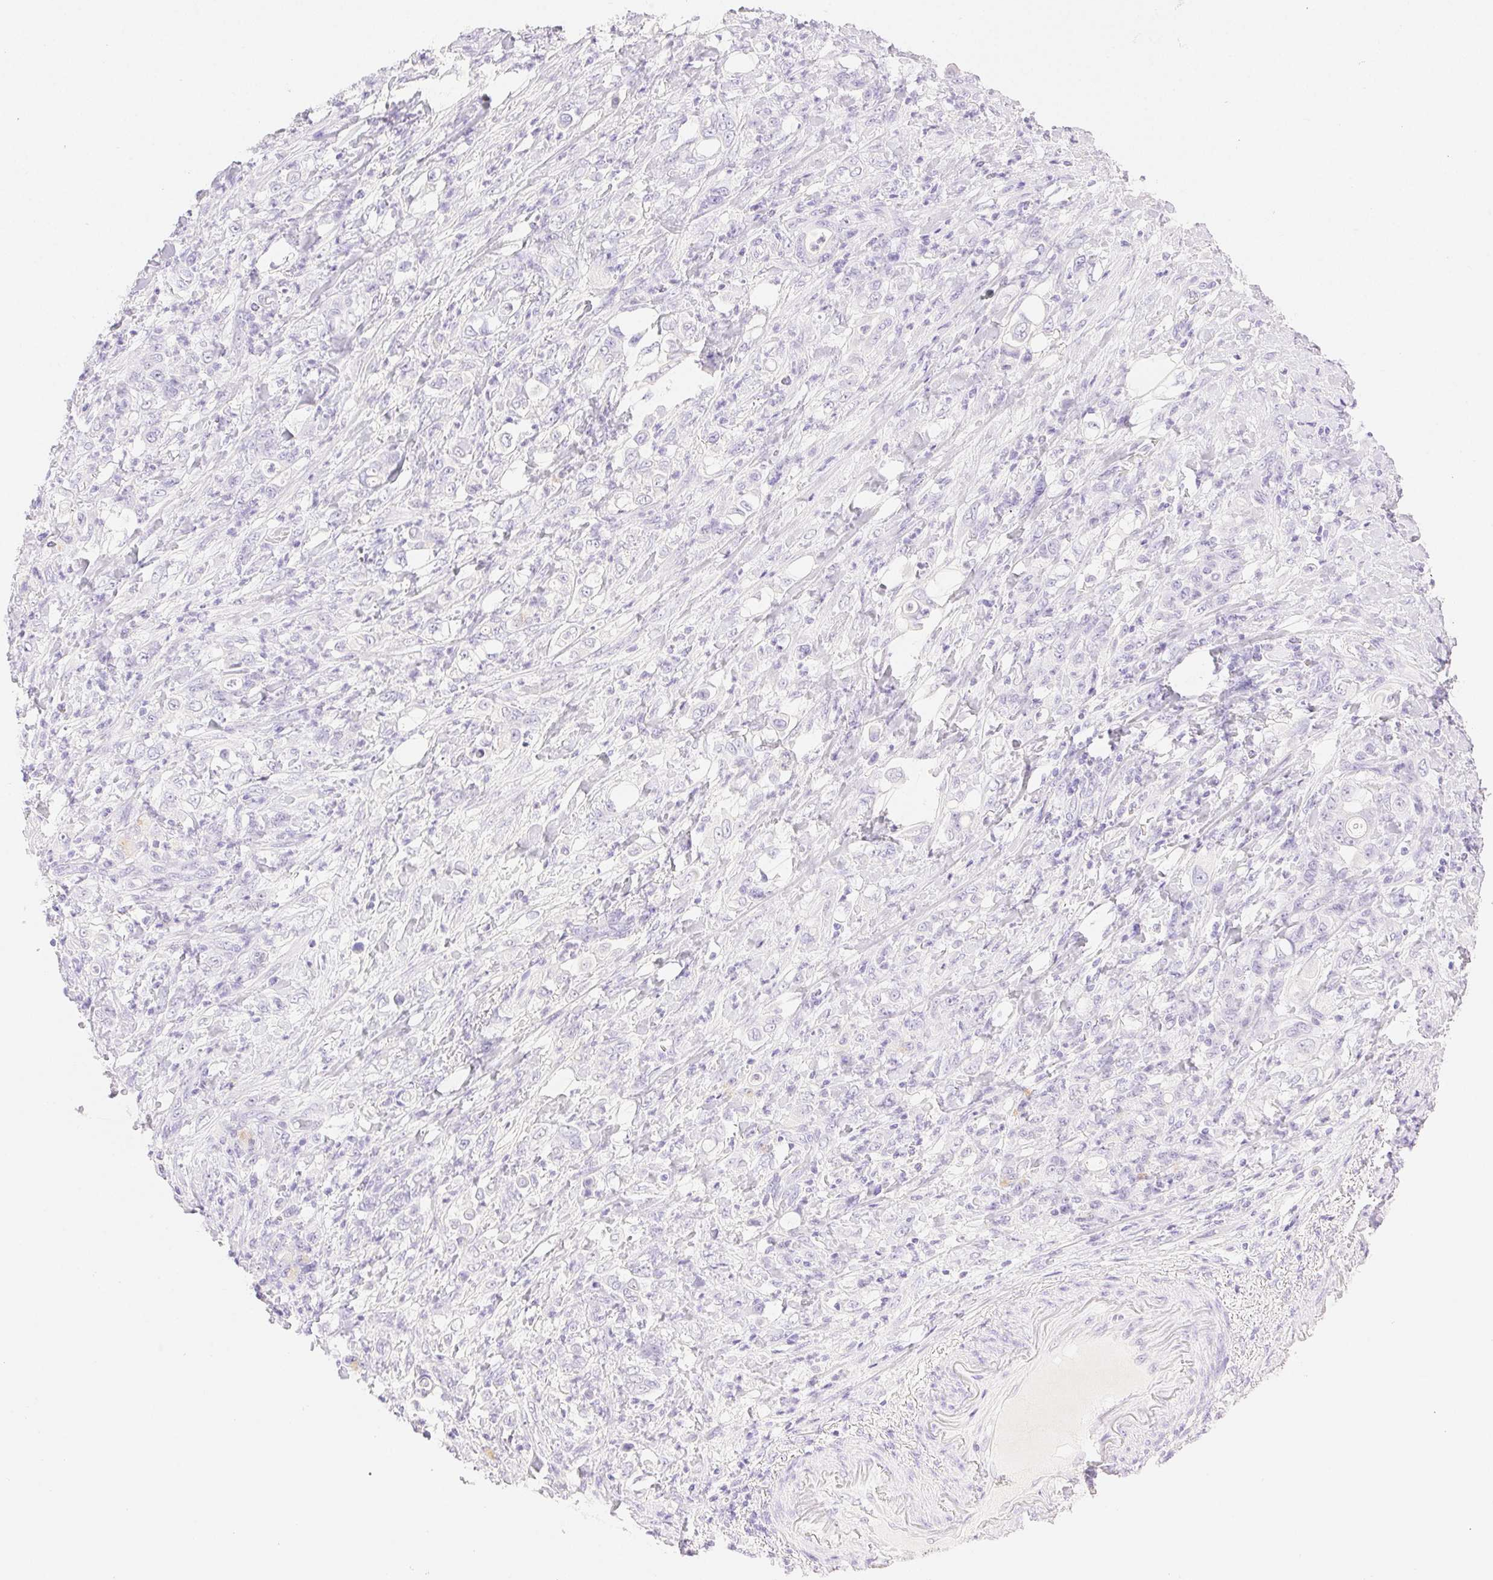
{"staining": {"intensity": "negative", "quantity": "none", "location": "none"}, "tissue": "stomach cancer", "cell_type": "Tumor cells", "image_type": "cancer", "snomed": [{"axis": "morphology", "description": "Adenocarcinoma, NOS"}, {"axis": "topography", "description": "Stomach"}], "caption": "DAB (3,3'-diaminobenzidine) immunohistochemical staining of human stomach cancer (adenocarcinoma) displays no significant staining in tumor cells.", "gene": "SPACA4", "patient": {"sex": "female", "age": 79}}